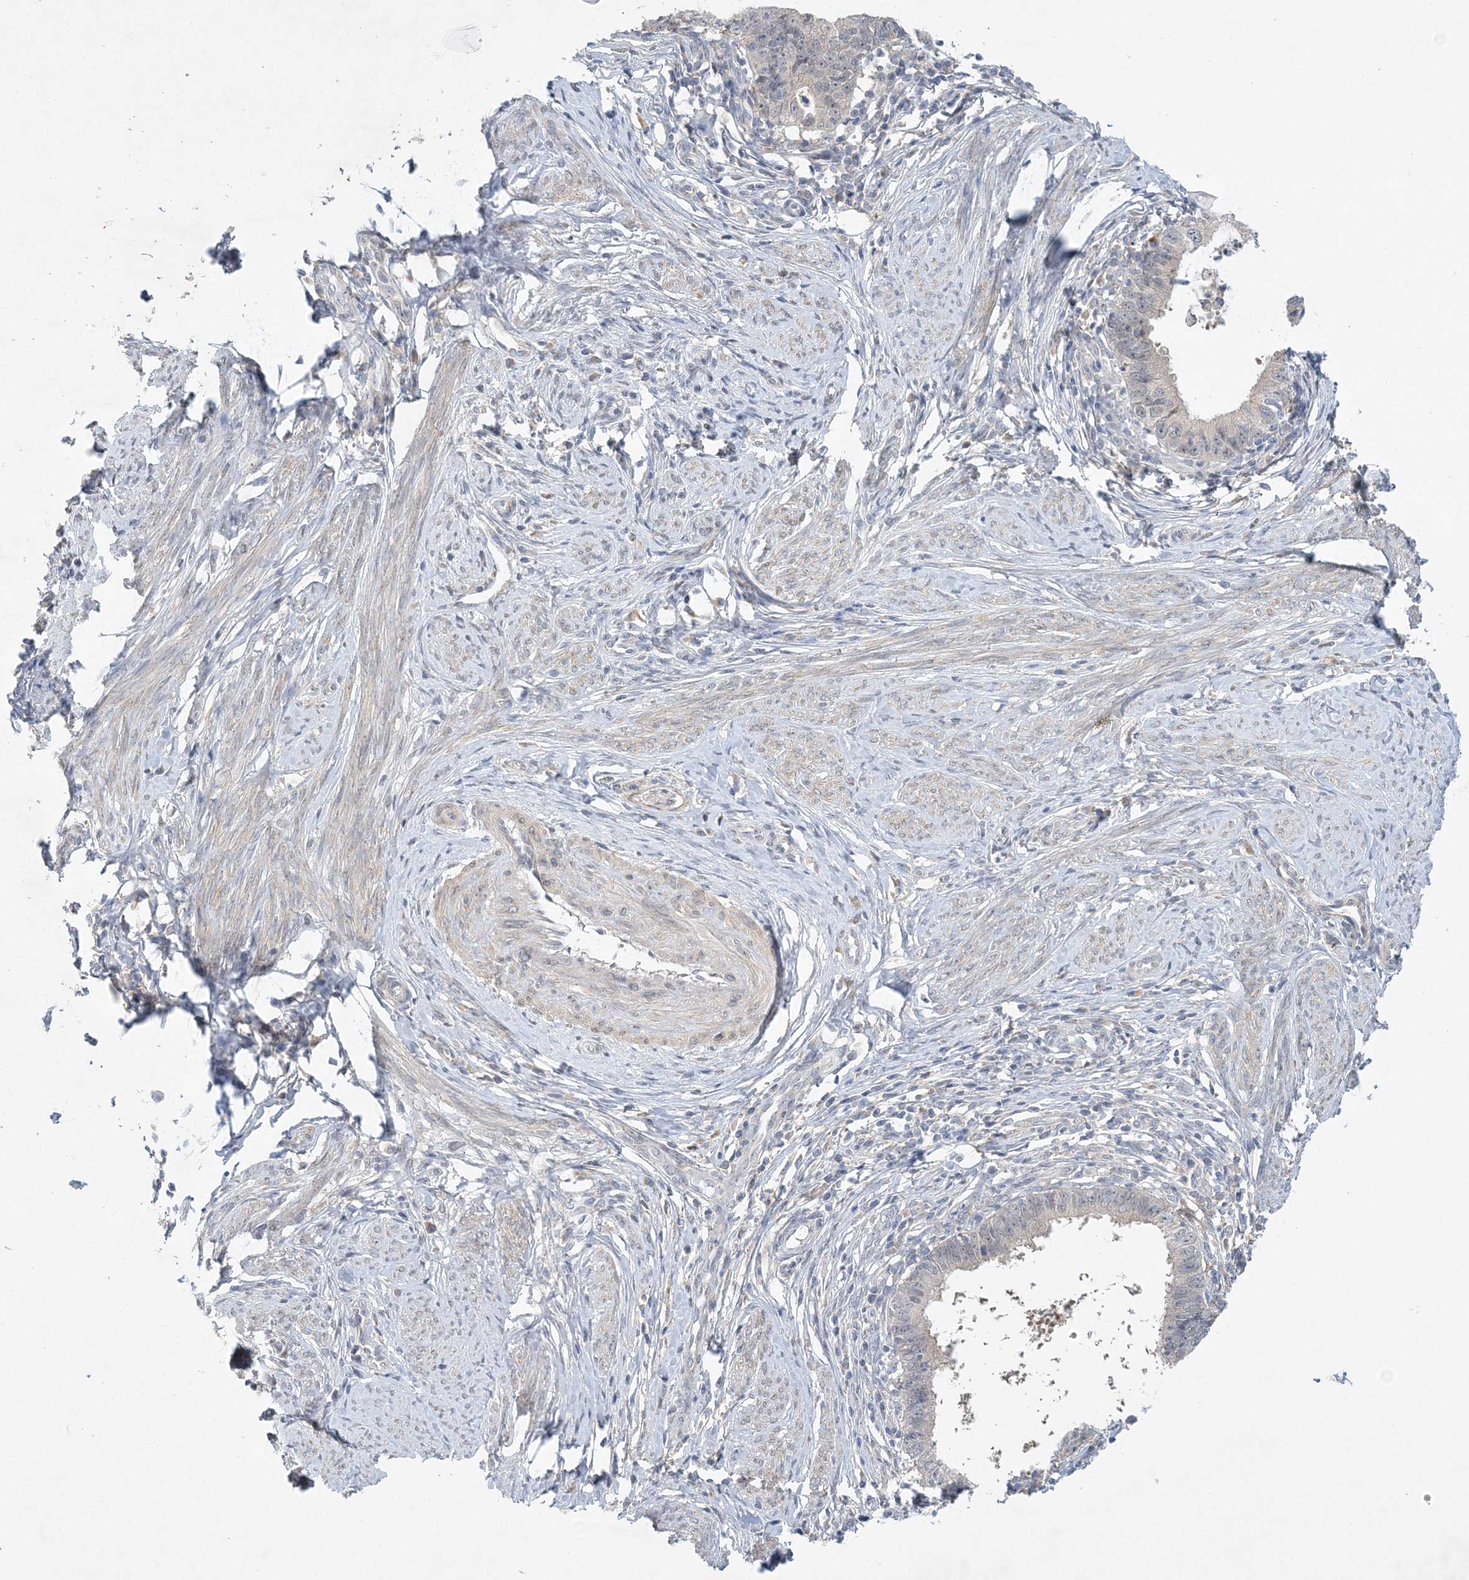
{"staining": {"intensity": "weak", "quantity": "<25%", "location": "cytoplasmic/membranous"}, "tissue": "cervical cancer", "cell_type": "Tumor cells", "image_type": "cancer", "snomed": [{"axis": "morphology", "description": "Adenocarcinoma, NOS"}, {"axis": "topography", "description": "Cervix"}], "caption": "This is an immunohistochemistry (IHC) image of cervical cancer. There is no expression in tumor cells.", "gene": "ANKRD35", "patient": {"sex": "female", "age": 36}}